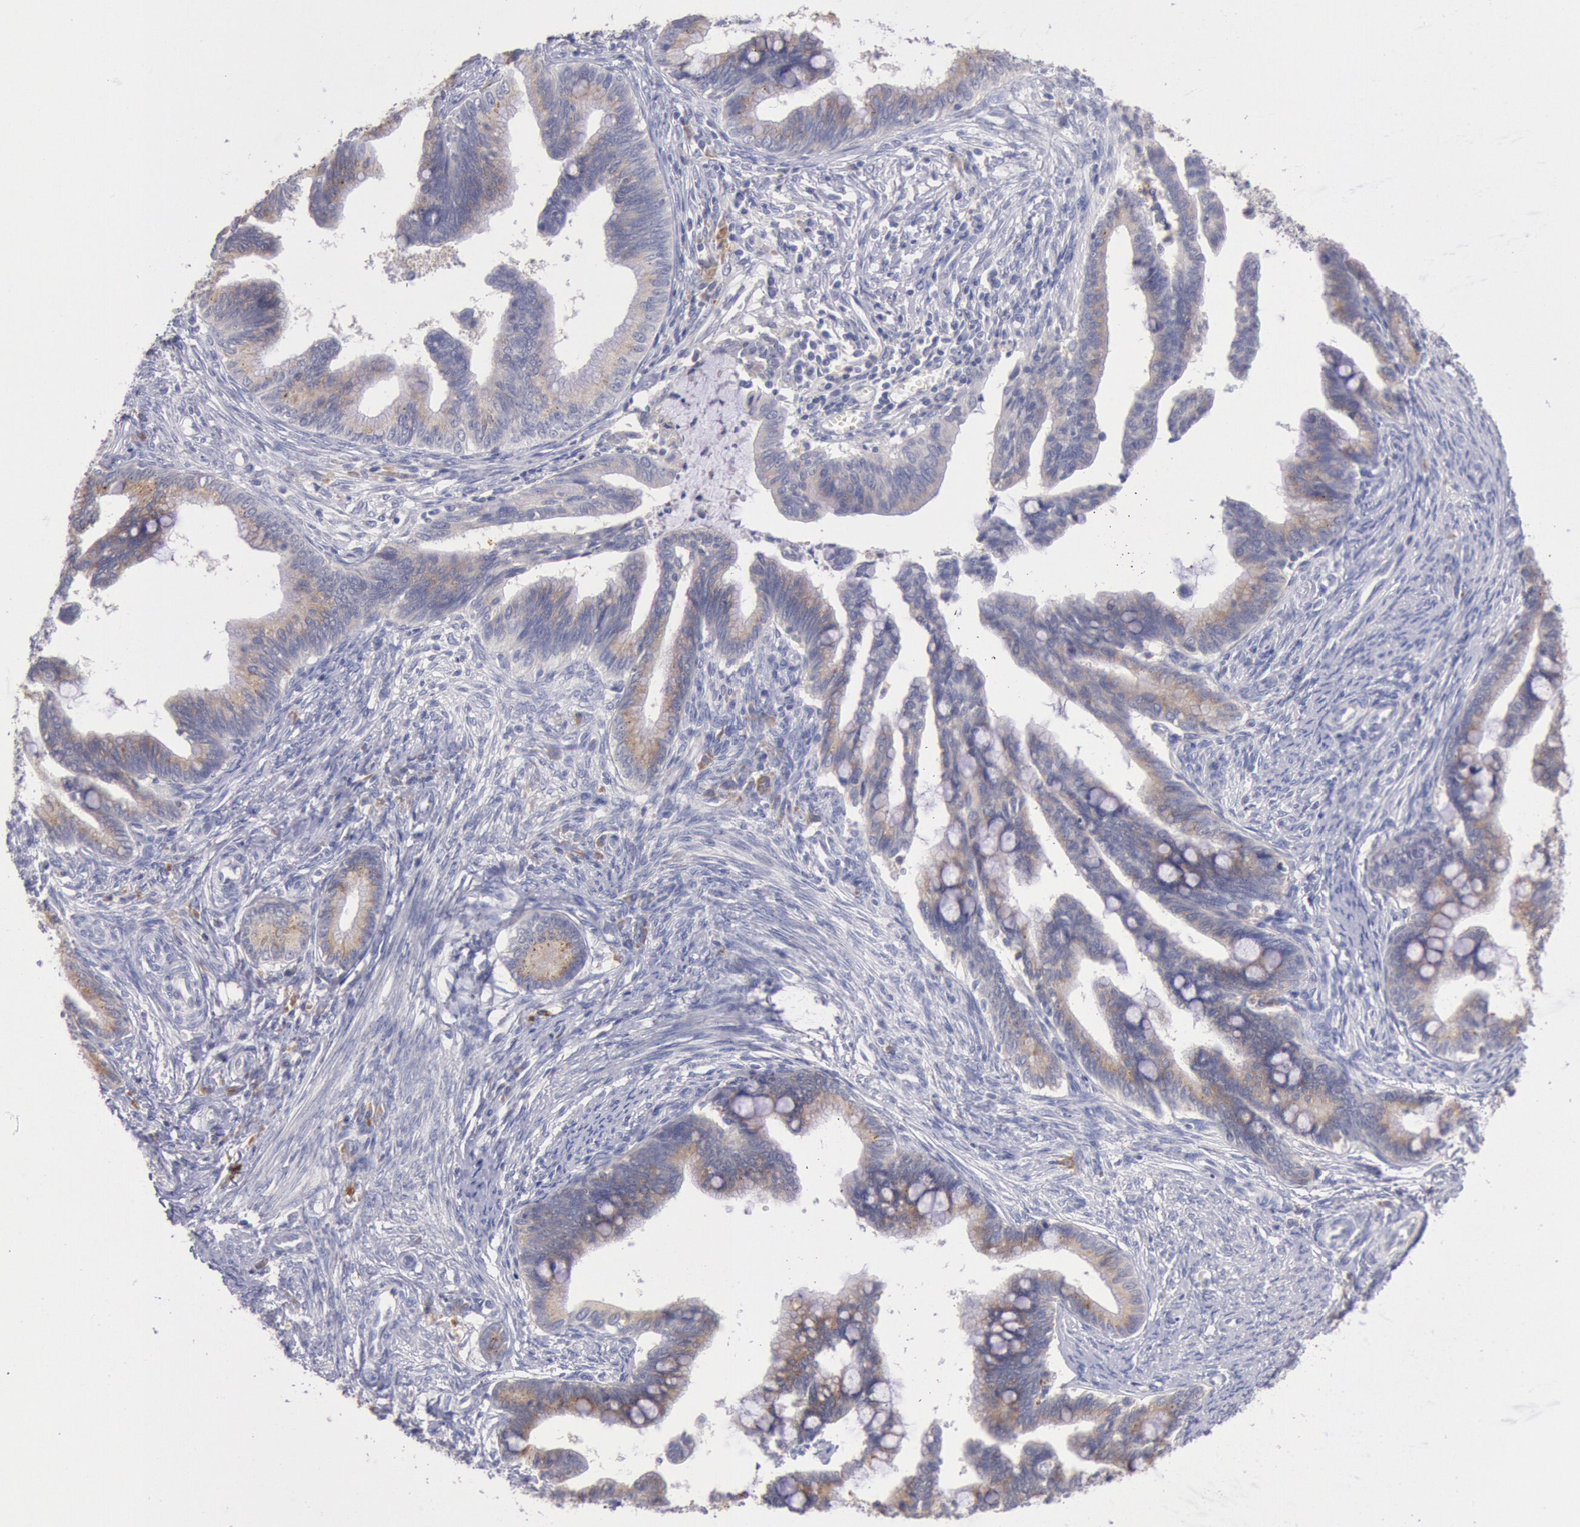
{"staining": {"intensity": "weak", "quantity": ">75%", "location": "cytoplasmic/membranous"}, "tissue": "cervical cancer", "cell_type": "Tumor cells", "image_type": "cancer", "snomed": [{"axis": "morphology", "description": "Adenocarcinoma, NOS"}, {"axis": "topography", "description": "Cervix"}], "caption": "This is a micrograph of IHC staining of cervical cancer, which shows weak expression in the cytoplasmic/membranous of tumor cells.", "gene": "GAL3ST1", "patient": {"sex": "female", "age": 36}}